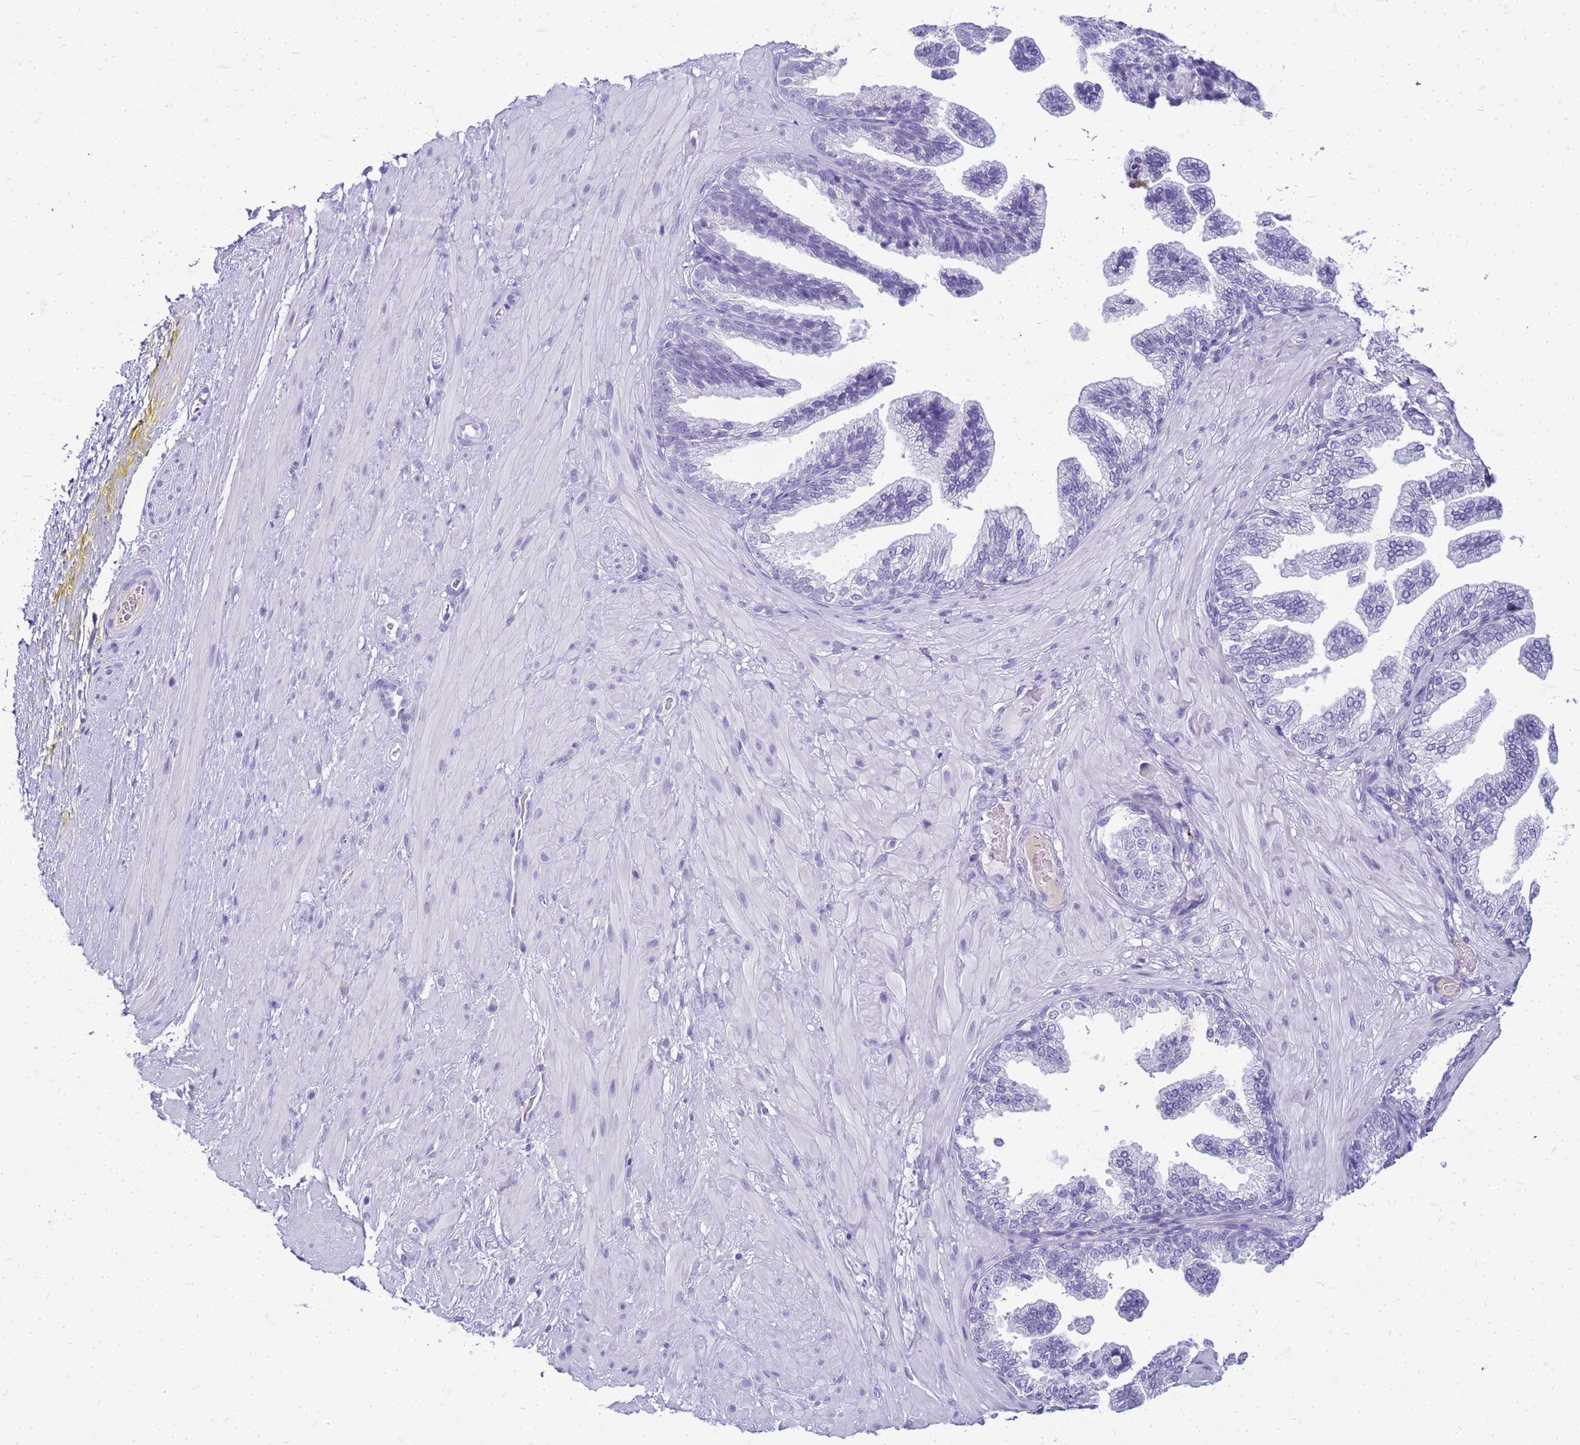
{"staining": {"intensity": "negative", "quantity": "none", "location": "none"}, "tissue": "adipose tissue", "cell_type": "Adipocytes", "image_type": "normal", "snomed": [{"axis": "morphology", "description": "Normal tissue, NOS"}, {"axis": "morphology", "description": "Adenocarcinoma, Low grade"}, {"axis": "topography", "description": "Prostate"}, {"axis": "topography", "description": "Peripheral nerve tissue"}], "caption": "IHC of unremarkable adipose tissue demonstrates no positivity in adipocytes. The staining is performed using DAB brown chromogen with nuclei counter-stained in using hematoxylin.", "gene": "CFAP100", "patient": {"sex": "male", "age": 63}}